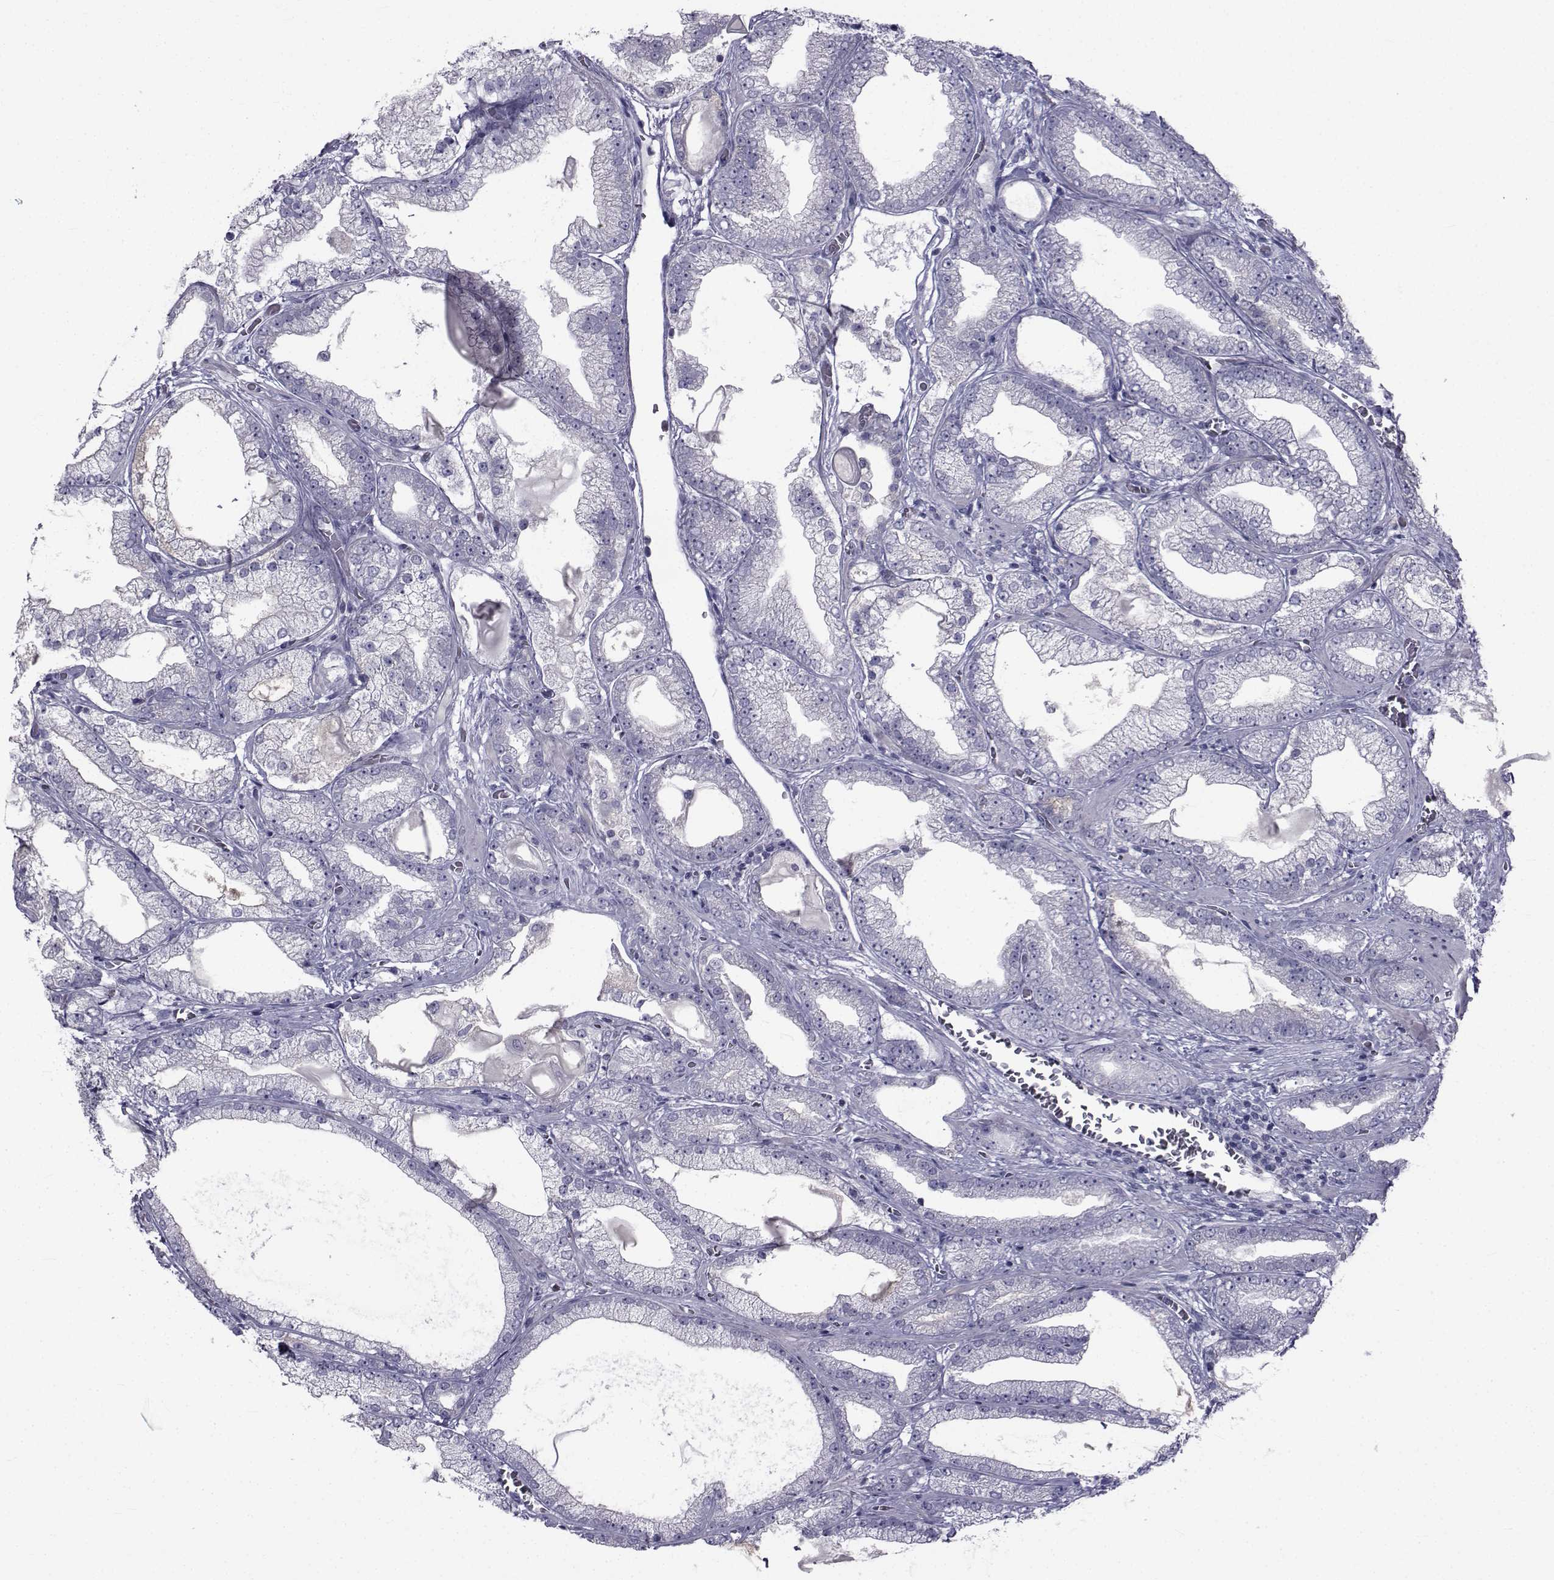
{"staining": {"intensity": "negative", "quantity": "none", "location": "none"}, "tissue": "prostate cancer", "cell_type": "Tumor cells", "image_type": "cancer", "snomed": [{"axis": "morphology", "description": "Adenocarcinoma, Low grade"}, {"axis": "topography", "description": "Prostate"}], "caption": "Human prostate low-grade adenocarcinoma stained for a protein using immunohistochemistry (IHC) demonstrates no positivity in tumor cells.", "gene": "FDXR", "patient": {"sex": "male", "age": 57}}